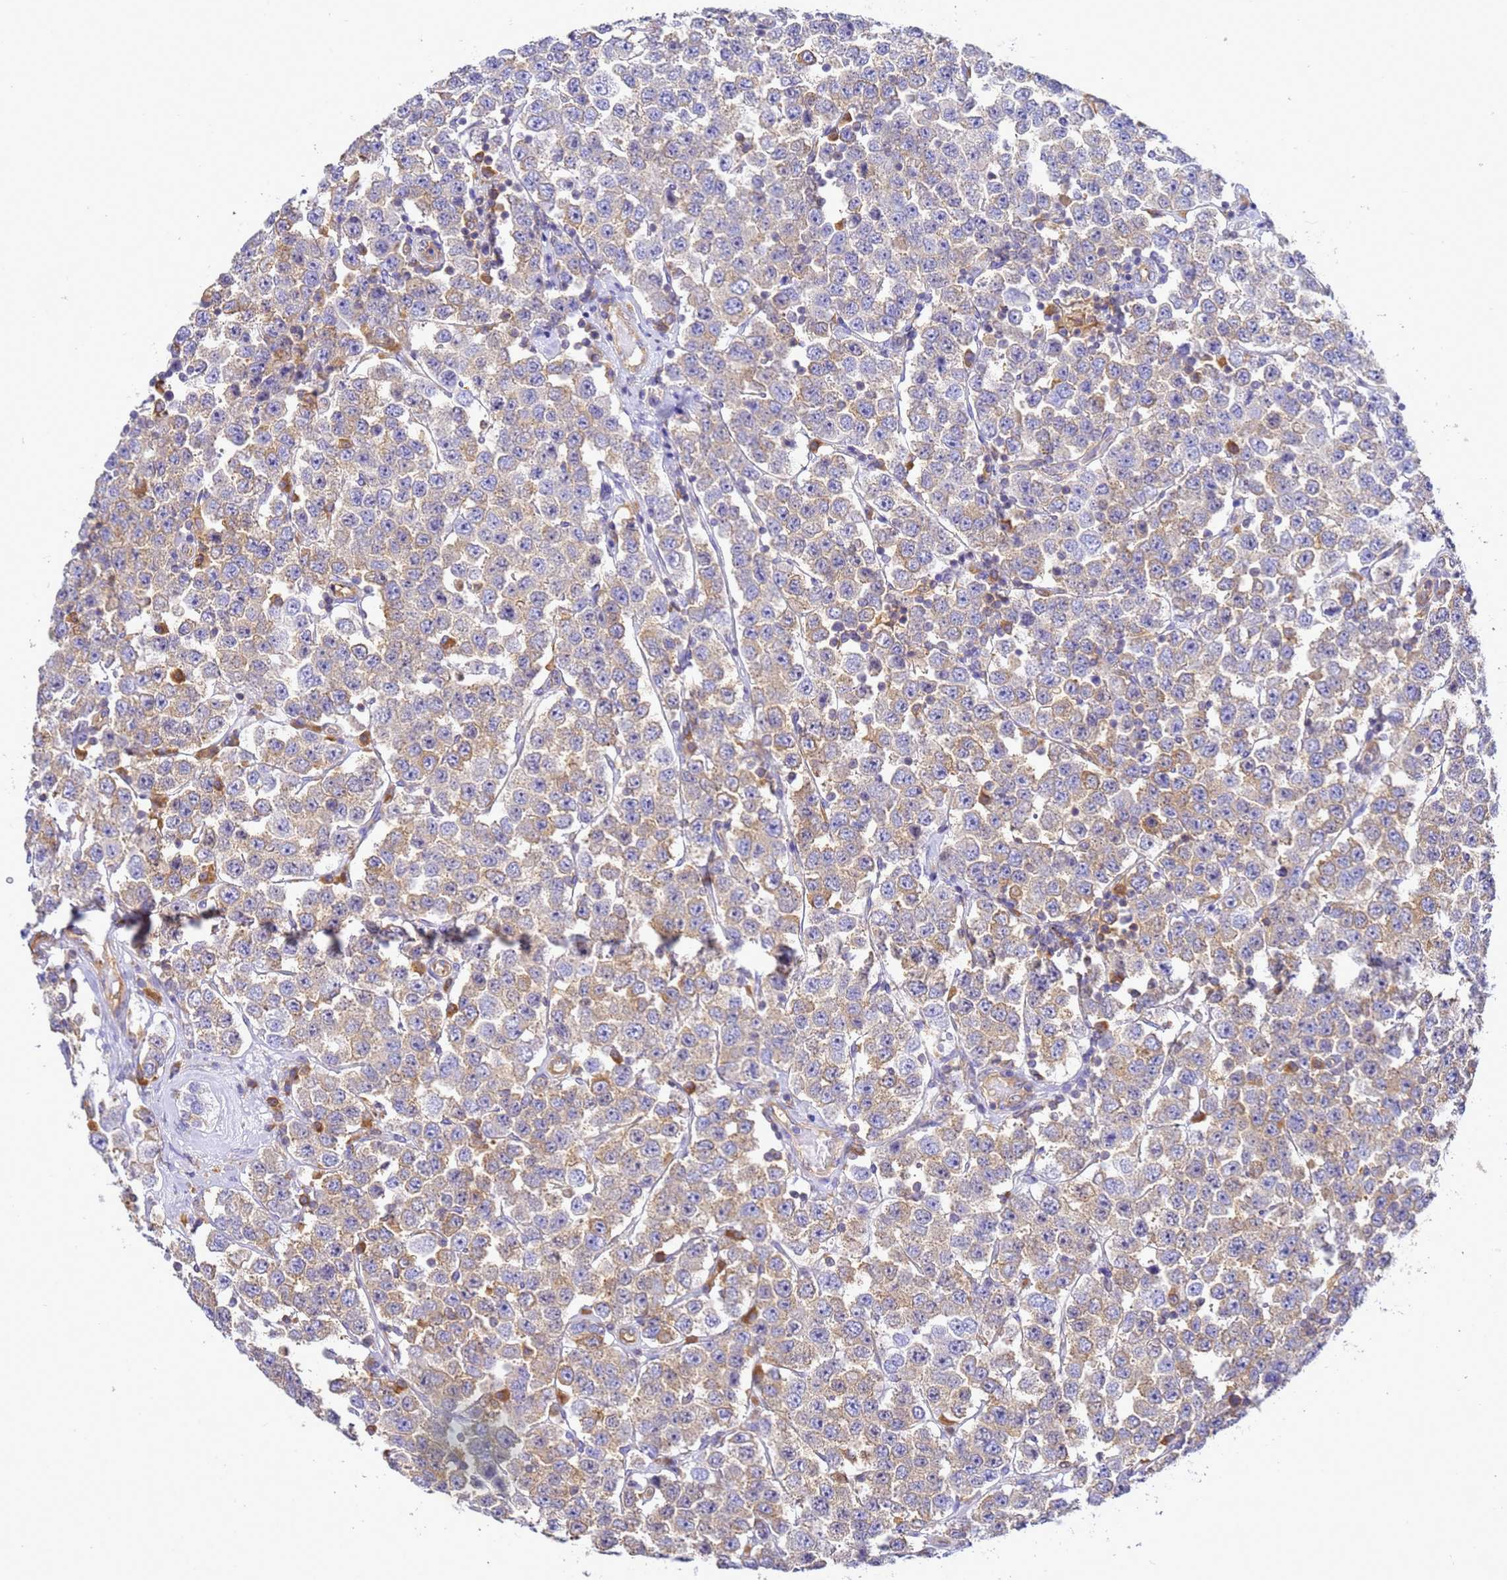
{"staining": {"intensity": "weak", "quantity": ">75%", "location": "cytoplasmic/membranous"}, "tissue": "testis cancer", "cell_type": "Tumor cells", "image_type": "cancer", "snomed": [{"axis": "morphology", "description": "Seminoma, NOS"}, {"axis": "topography", "description": "Testis"}], "caption": "High-power microscopy captured an immunohistochemistry photomicrograph of seminoma (testis), revealing weak cytoplasmic/membranous positivity in about >75% of tumor cells. The protein is shown in brown color, while the nuclei are stained blue.", "gene": "NARS1", "patient": {"sex": "male", "age": 28}}